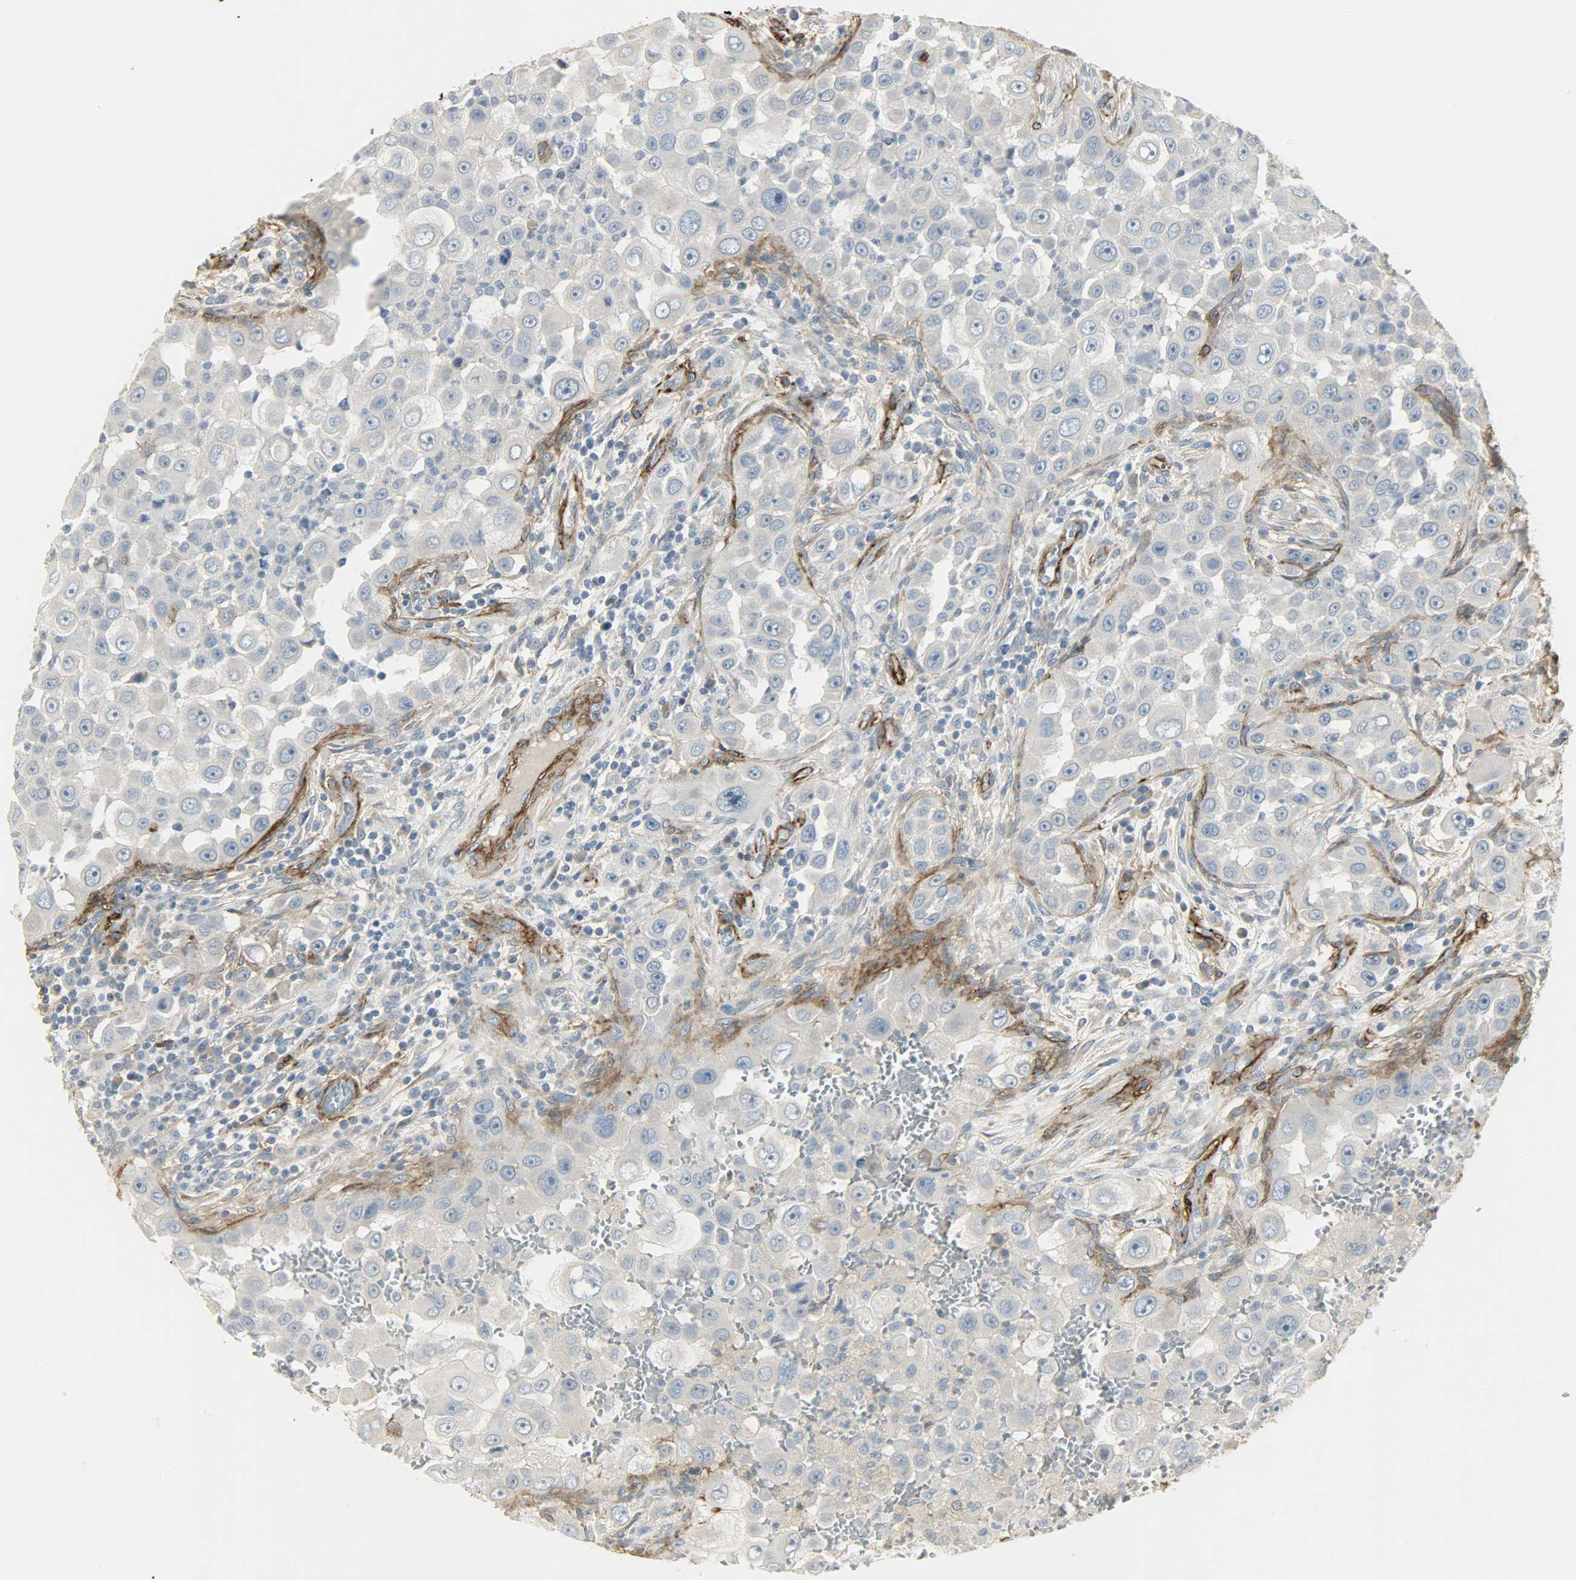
{"staining": {"intensity": "negative", "quantity": "none", "location": "none"}, "tissue": "head and neck cancer", "cell_type": "Tumor cells", "image_type": "cancer", "snomed": [{"axis": "morphology", "description": "Carcinoma, NOS"}, {"axis": "topography", "description": "Head-Neck"}], "caption": "Immunohistochemical staining of head and neck cancer (carcinoma) reveals no significant expression in tumor cells.", "gene": "ENPEP", "patient": {"sex": "male", "age": 87}}